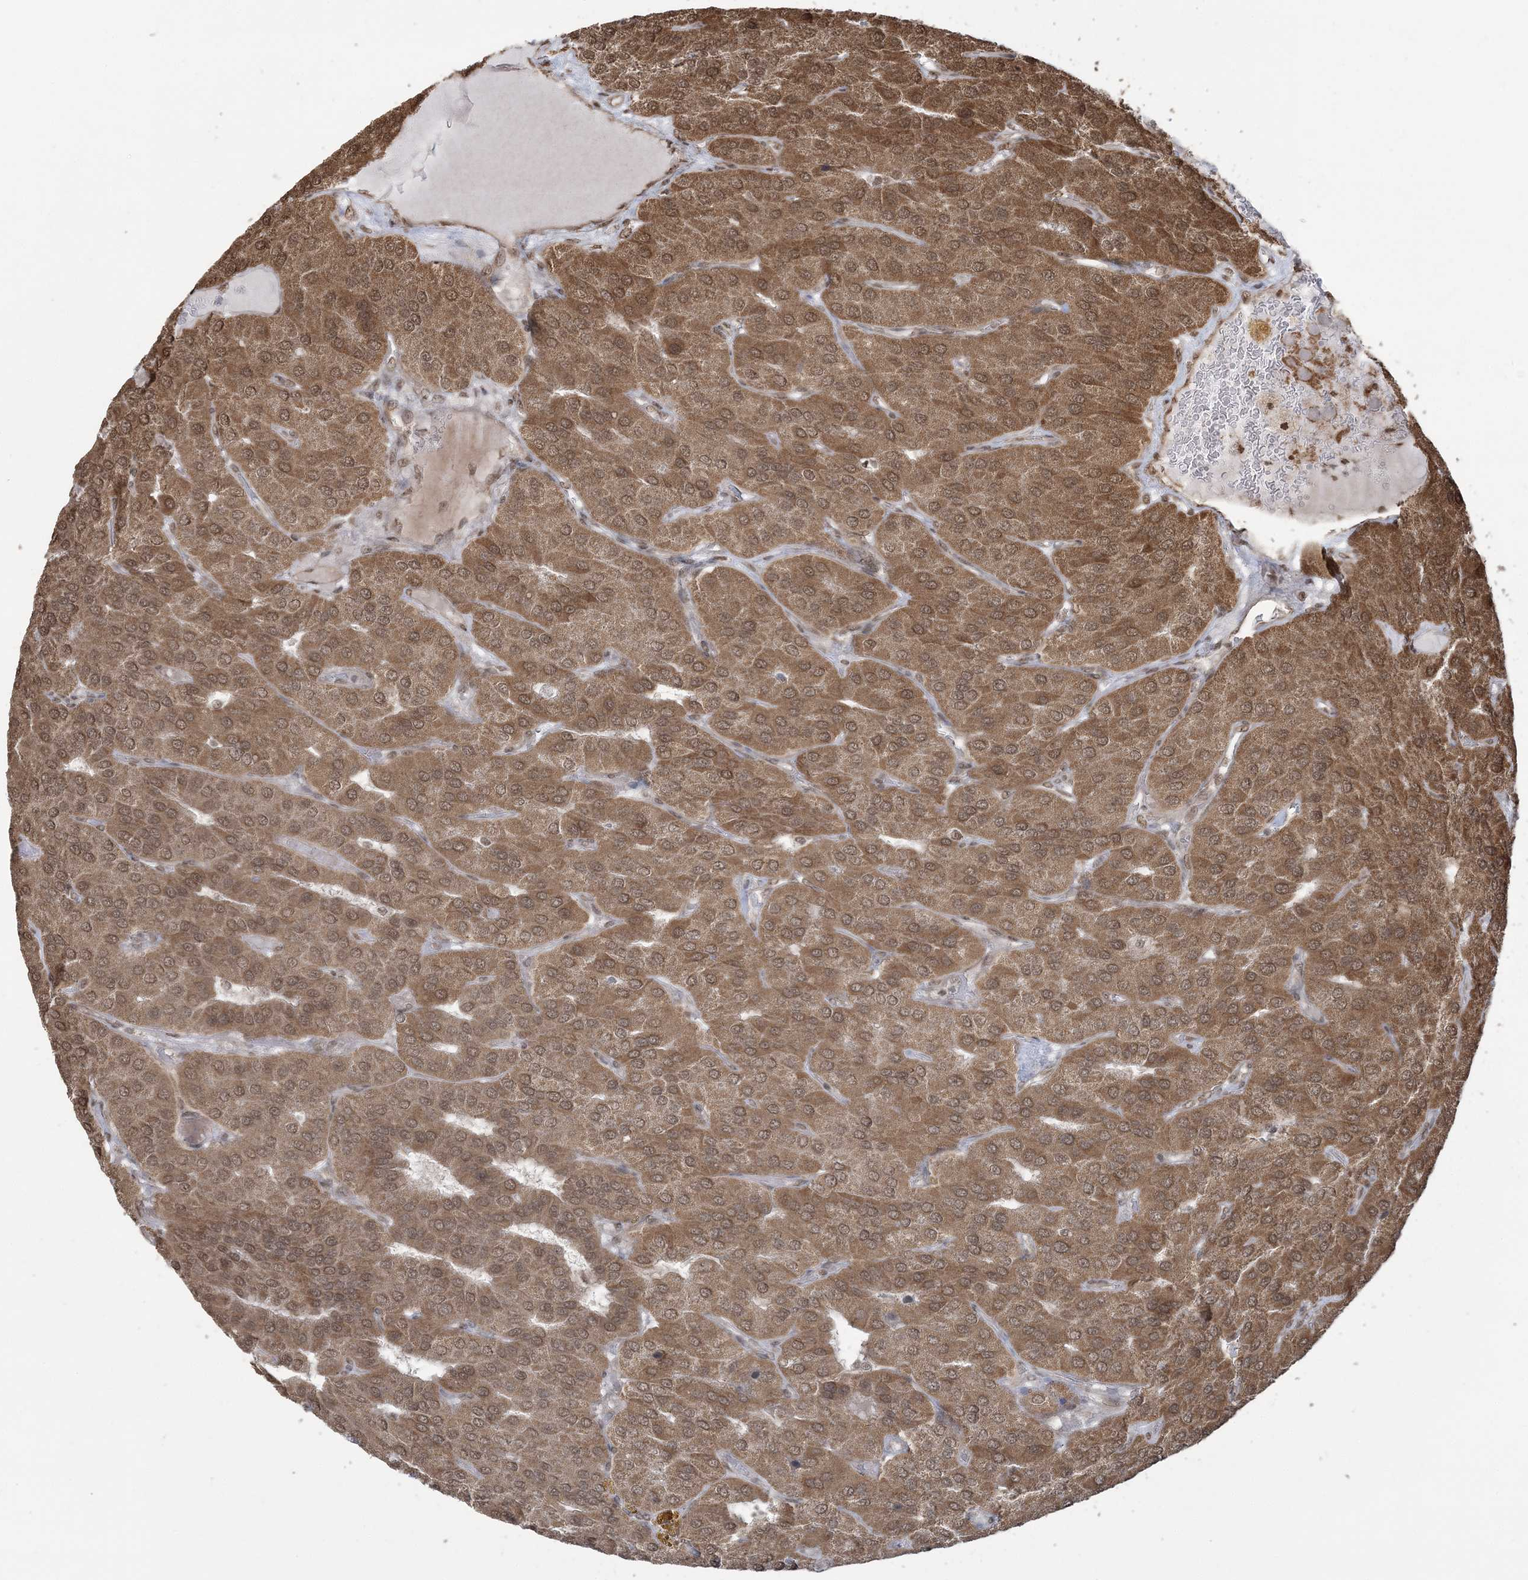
{"staining": {"intensity": "moderate", "quantity": ">75%", "location": "cytoplasmic/membranous,nuclear"}, "tissue": "parathyroid gland", "cell_type": "Glandular cells", "image_type": "normal", "snomed": [{"axis": "morphology", "description": "Normal tissue, NOS"}, {"axis": "morphology", "description": "Adenoma, NOS"}, {"axis": "topography", "description": "Parathyroid gland"}], "caption": "An immunohistochemistry image of unremarkable tissue is shown. Protein staining in brown highlights moderate cytoplasmic/membranous,nuclear positivity in parathyroid gland within glandular cells. (brown staining indicates protein expression, while blue staining denotes nuclei).", "gene": "ZNF839", "patient": {"sex": "female", "age": 86}}